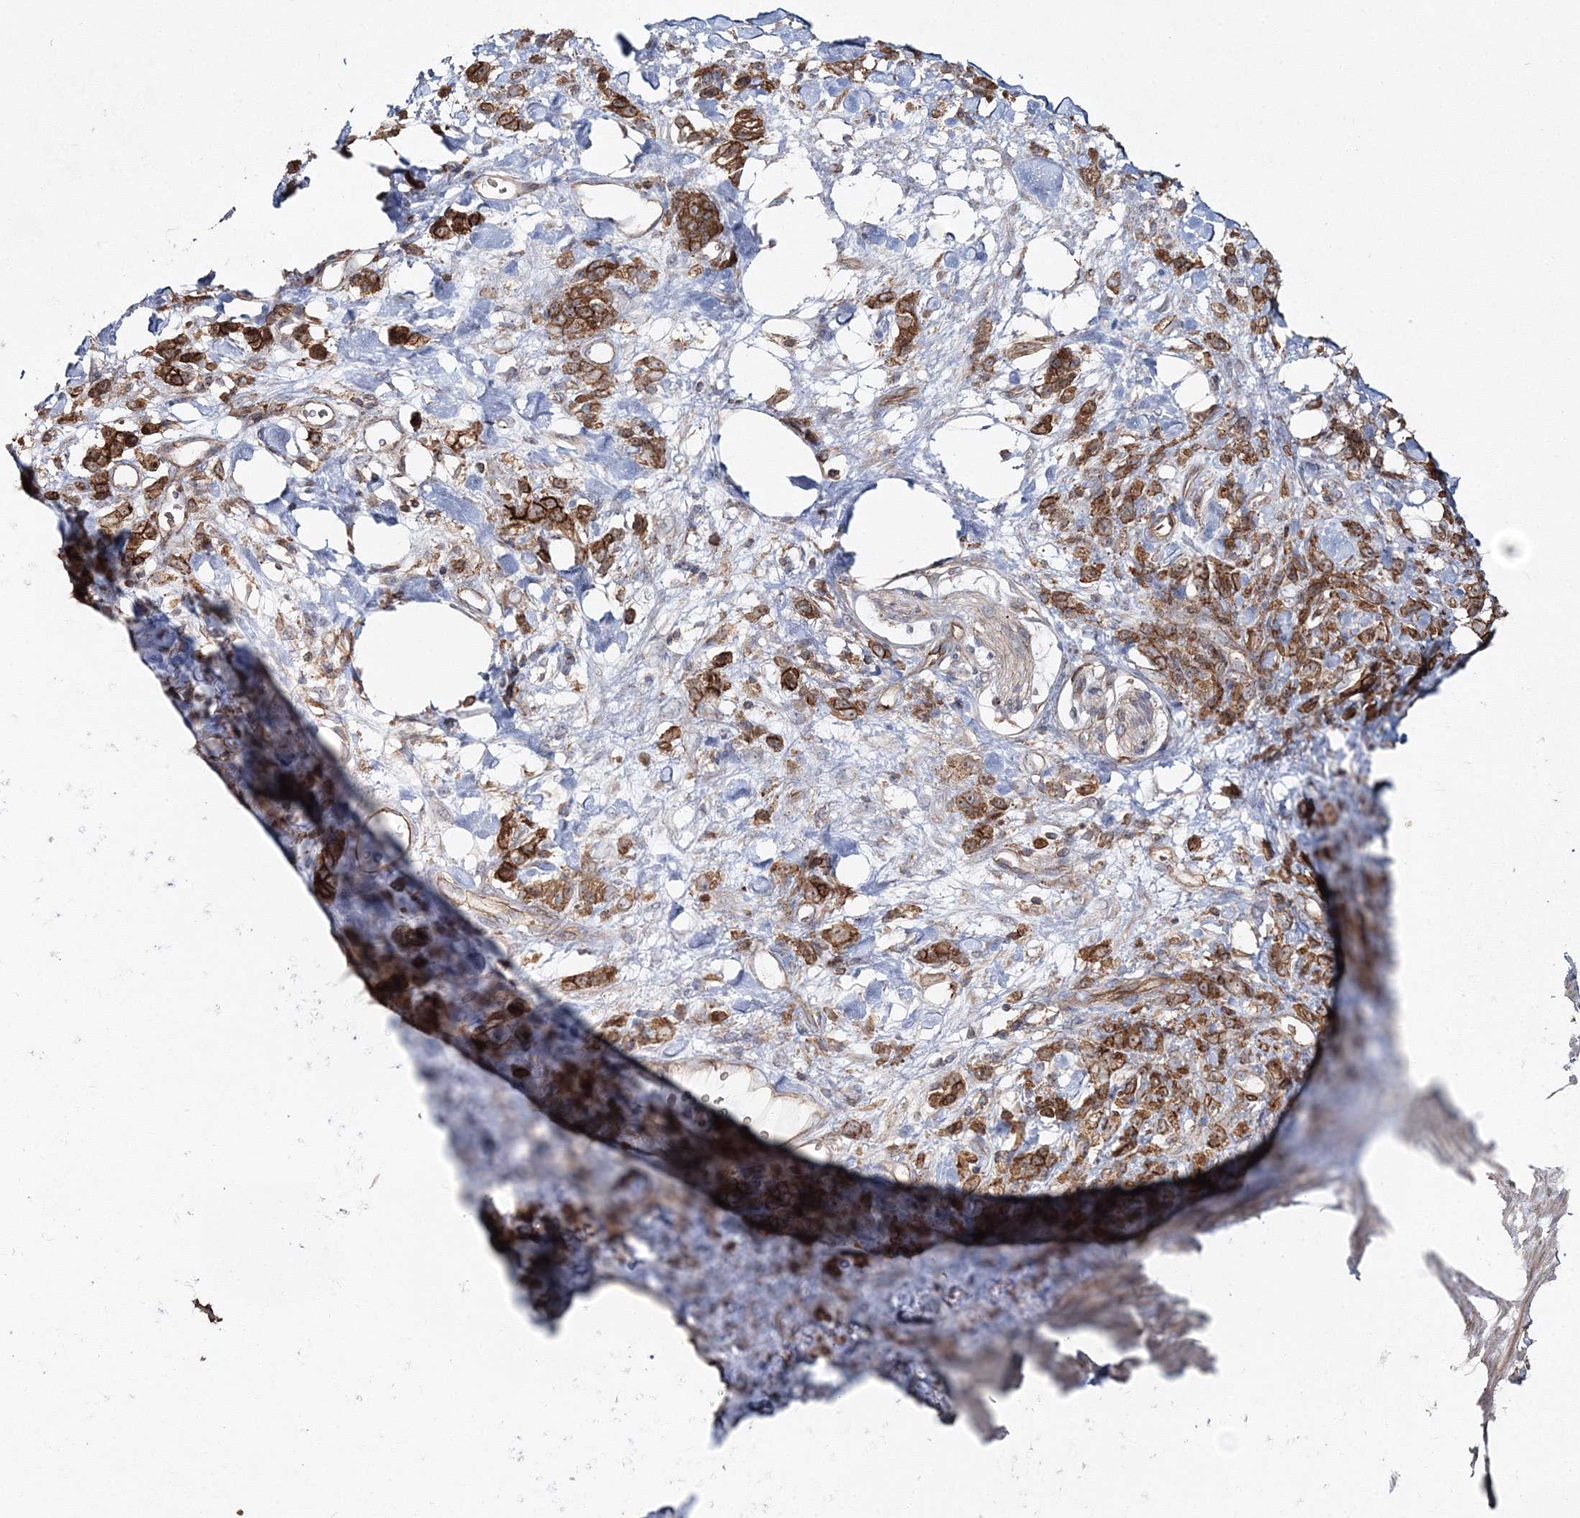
{"staining": {"intensity": "moderate", "quantity": ">75%", "location": "cytoplasmic/membranous"}, "tissue": "stomach cancer", "cell_type": "Tumor cells", "image_type": "cancer", "snomed": [{"axis": "morphology", "description": "Normal tissue, NOS"}, {"axis": "morphology", "description": "Adenocarcinoma, NOS"}, {"axis": "topography", "description": "Stomach"}], "caption": "Immunohistochemistry image of human adenocarcinoma (stomach) stained for a protein (brown), which shows medium levels of moderate cytoplasmic/membranous expression in about >75% of tumor cells.", "gene": "PCBD2", "patient": {"sex": "male", "age": 82}}